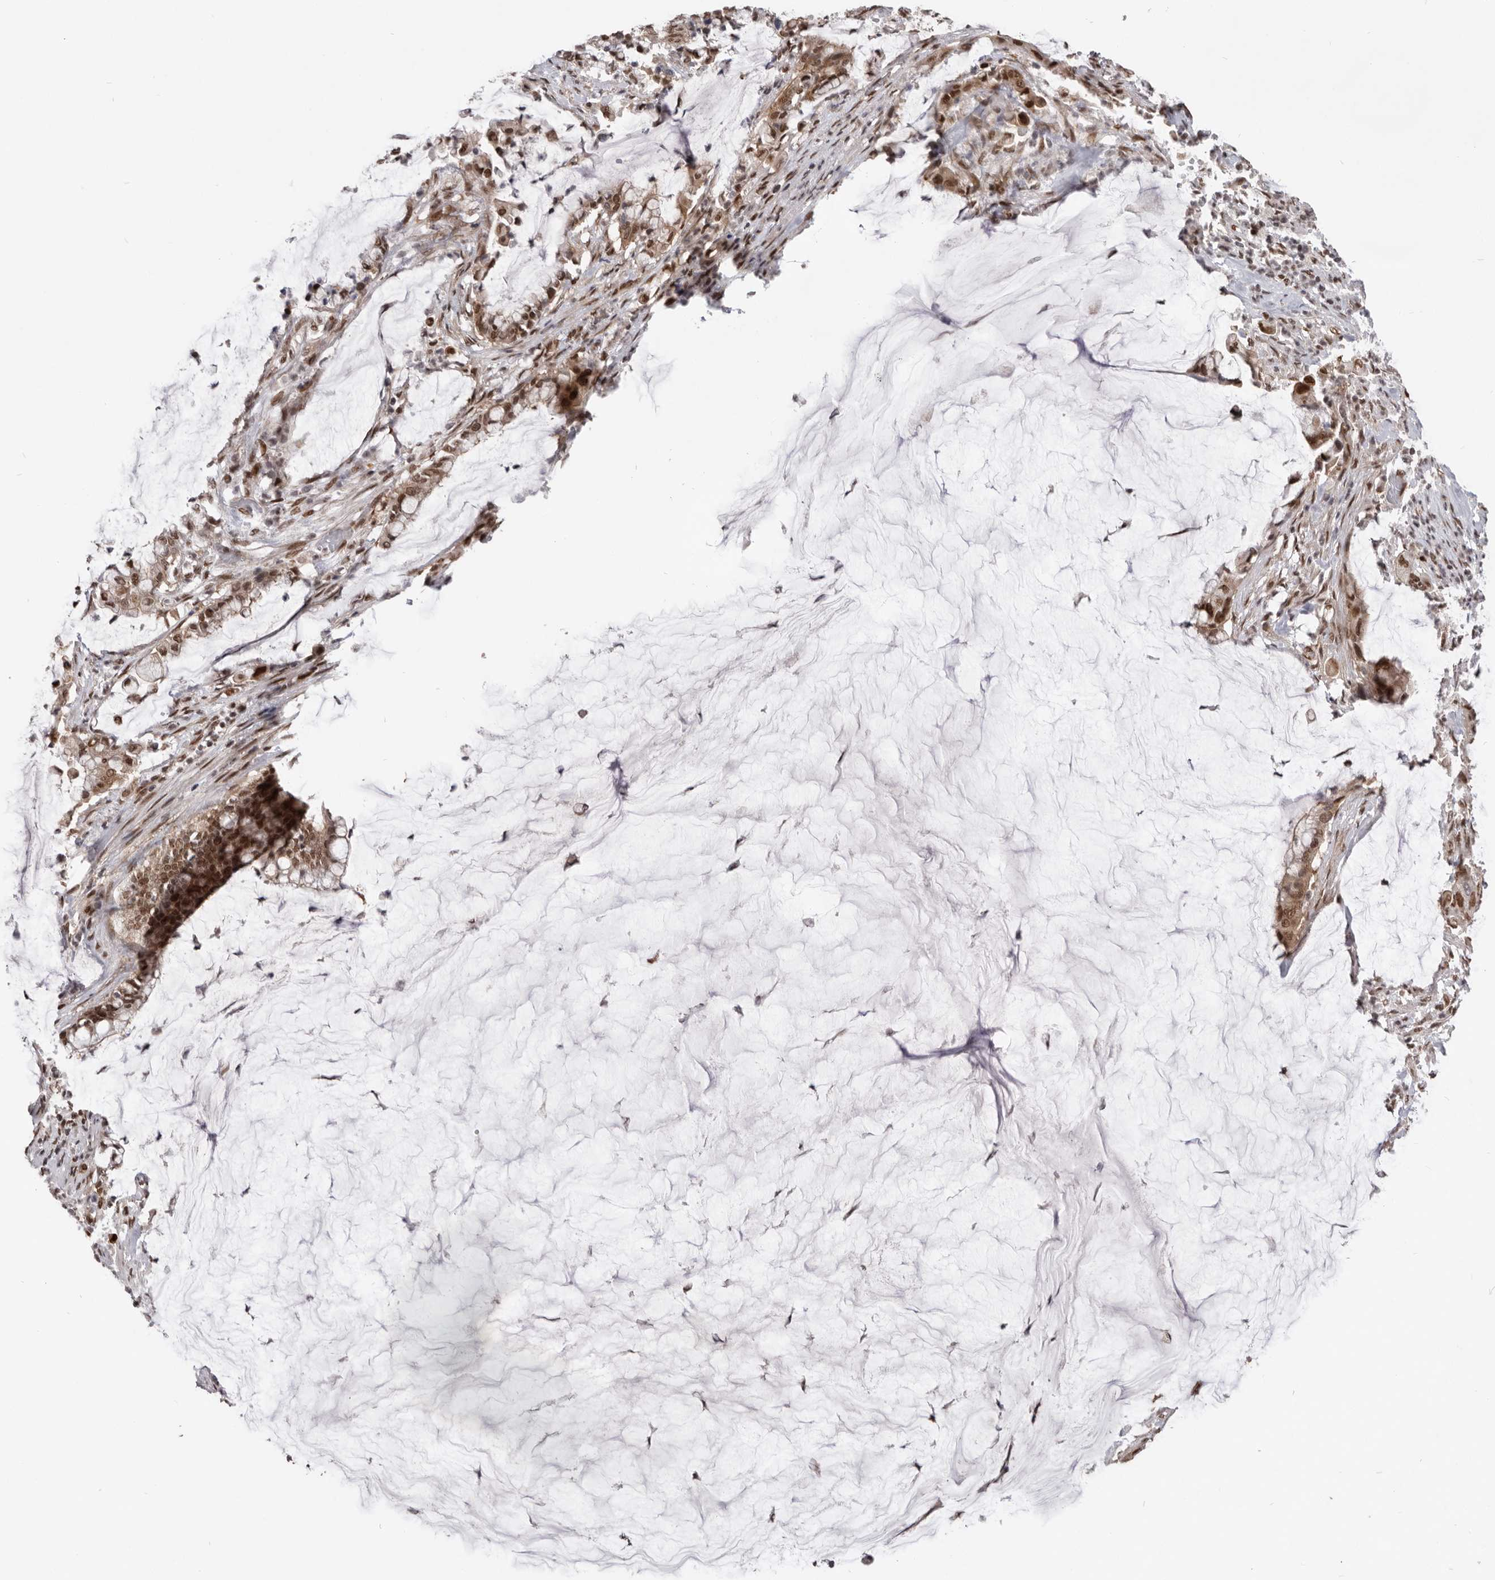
{"staining": {"intensity": "strong", "quantity": ">75%", "location": "nuclear"}, "tissue": "pancreatic cancer", "cell_type": "Tumor cells", "image_type": "cancer", "snomed": [{"axis": "morphology", "description": "Adenocarcinoma, NOS"}, {"axis": "topography", "description": "Pancreas"}], "caption": "A brown stain highlights strong nuclear positivity of a protein in pancreatic cancer tumor cells. (Brightfield microscopy of DAB IHC at high magnification).", "gene": "CHTOP", "patient": {"sex": "male", "age": 41}}